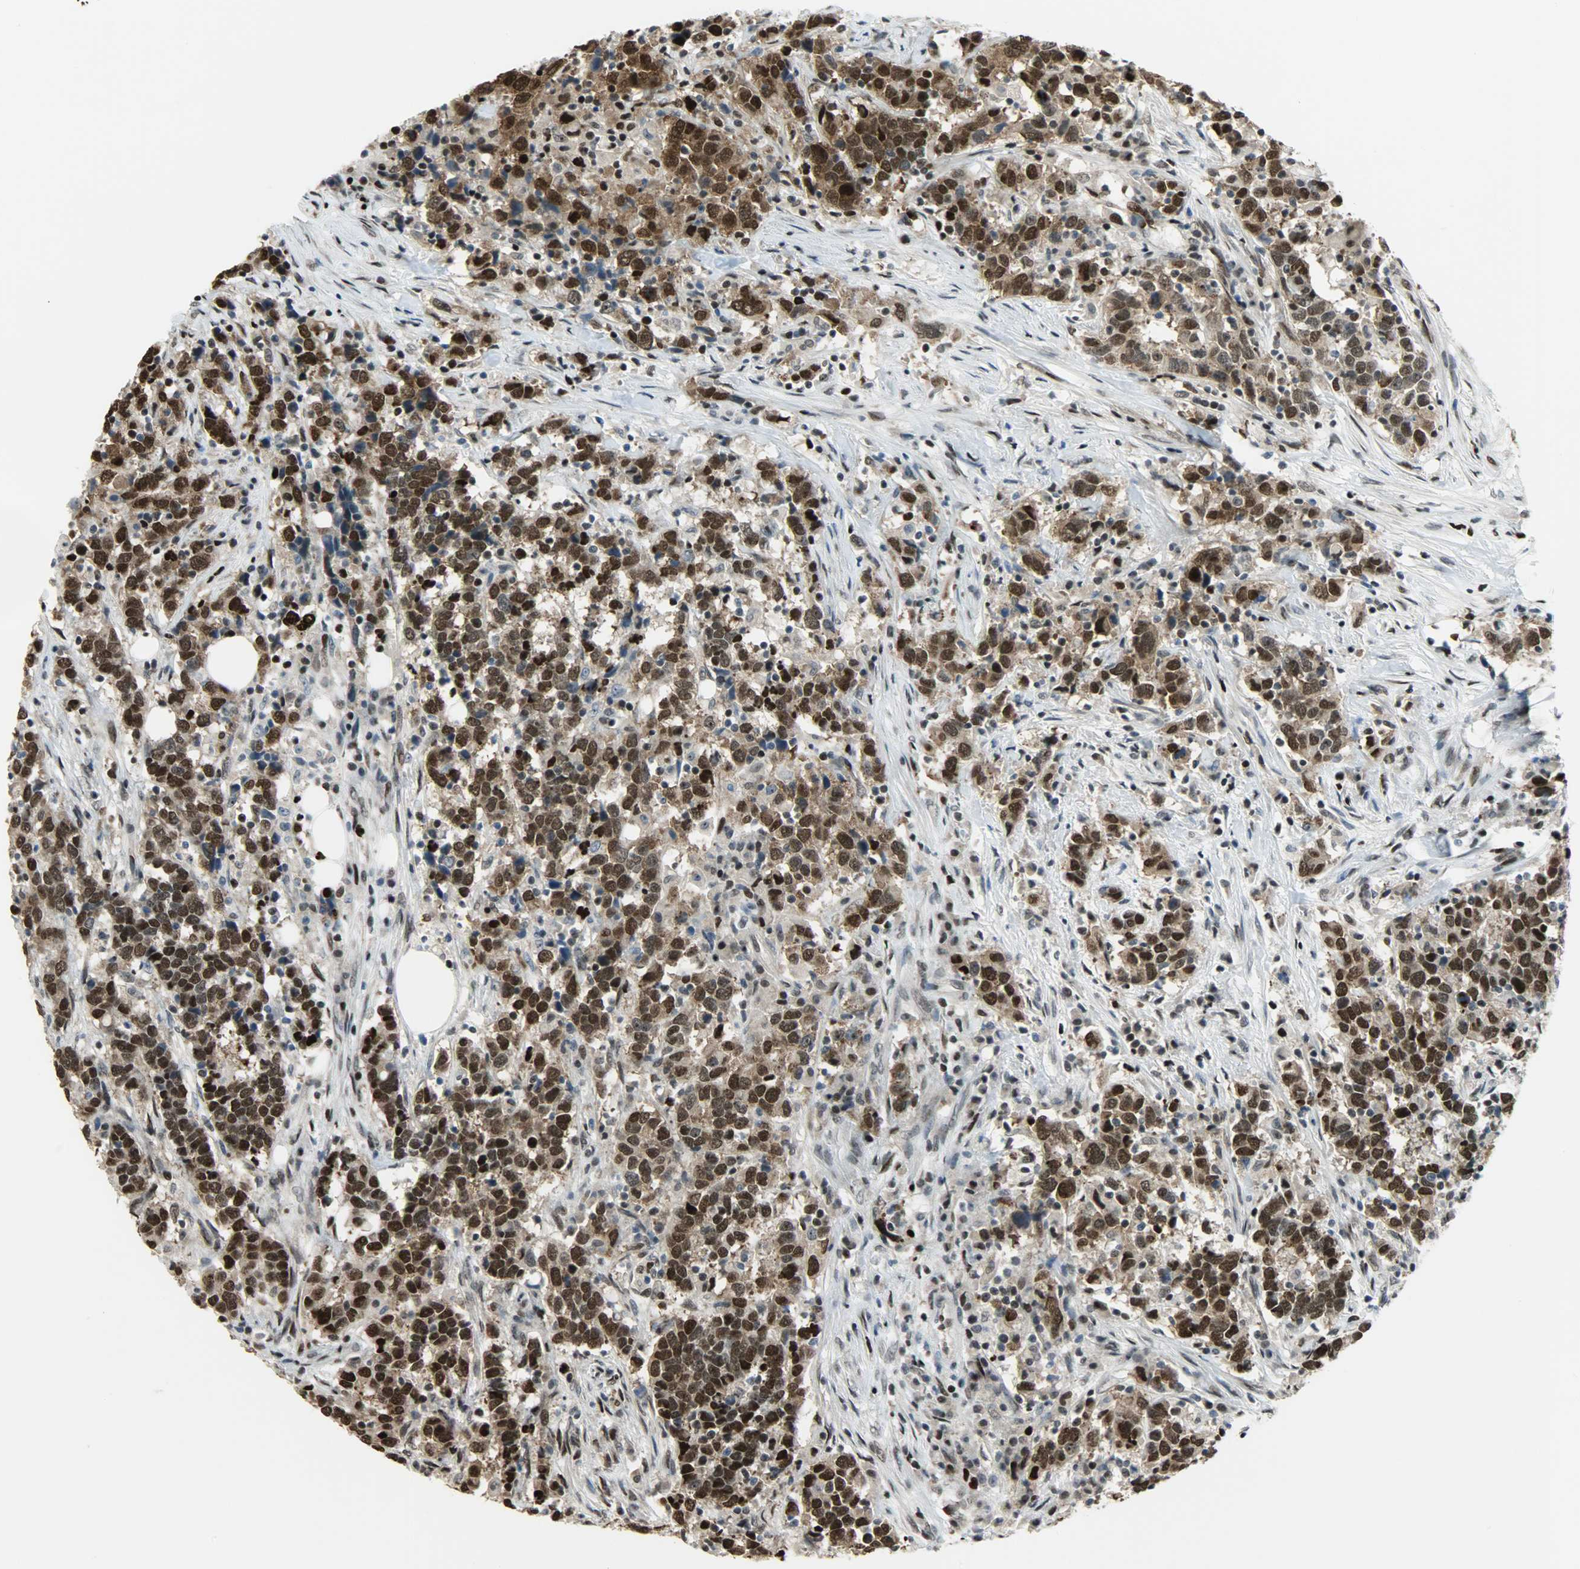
{"staining": {"intensity": "strong", "quantity": ">75%", "location": "cytoplasmic/membranous,nuclear"}, "tissue": "urothelial cancer", "cell_type": "Tumor cells", "image_type": "cancer", "snomed": [{"axis": "morphology", "description": "Urothelial carcinoma, High grade"}, {"axis": "topography", "description": "Urinary bladder"}], "caption": "Immunohistochemical staining of human urothelial carcinoma (high-grade) displays high levels of strong cytoplasmic/membranous and nuclear expression in approximately >75% of tumor cells.", "gene": "SNAI1", "patient": {"sex": "male", "age": 61}}